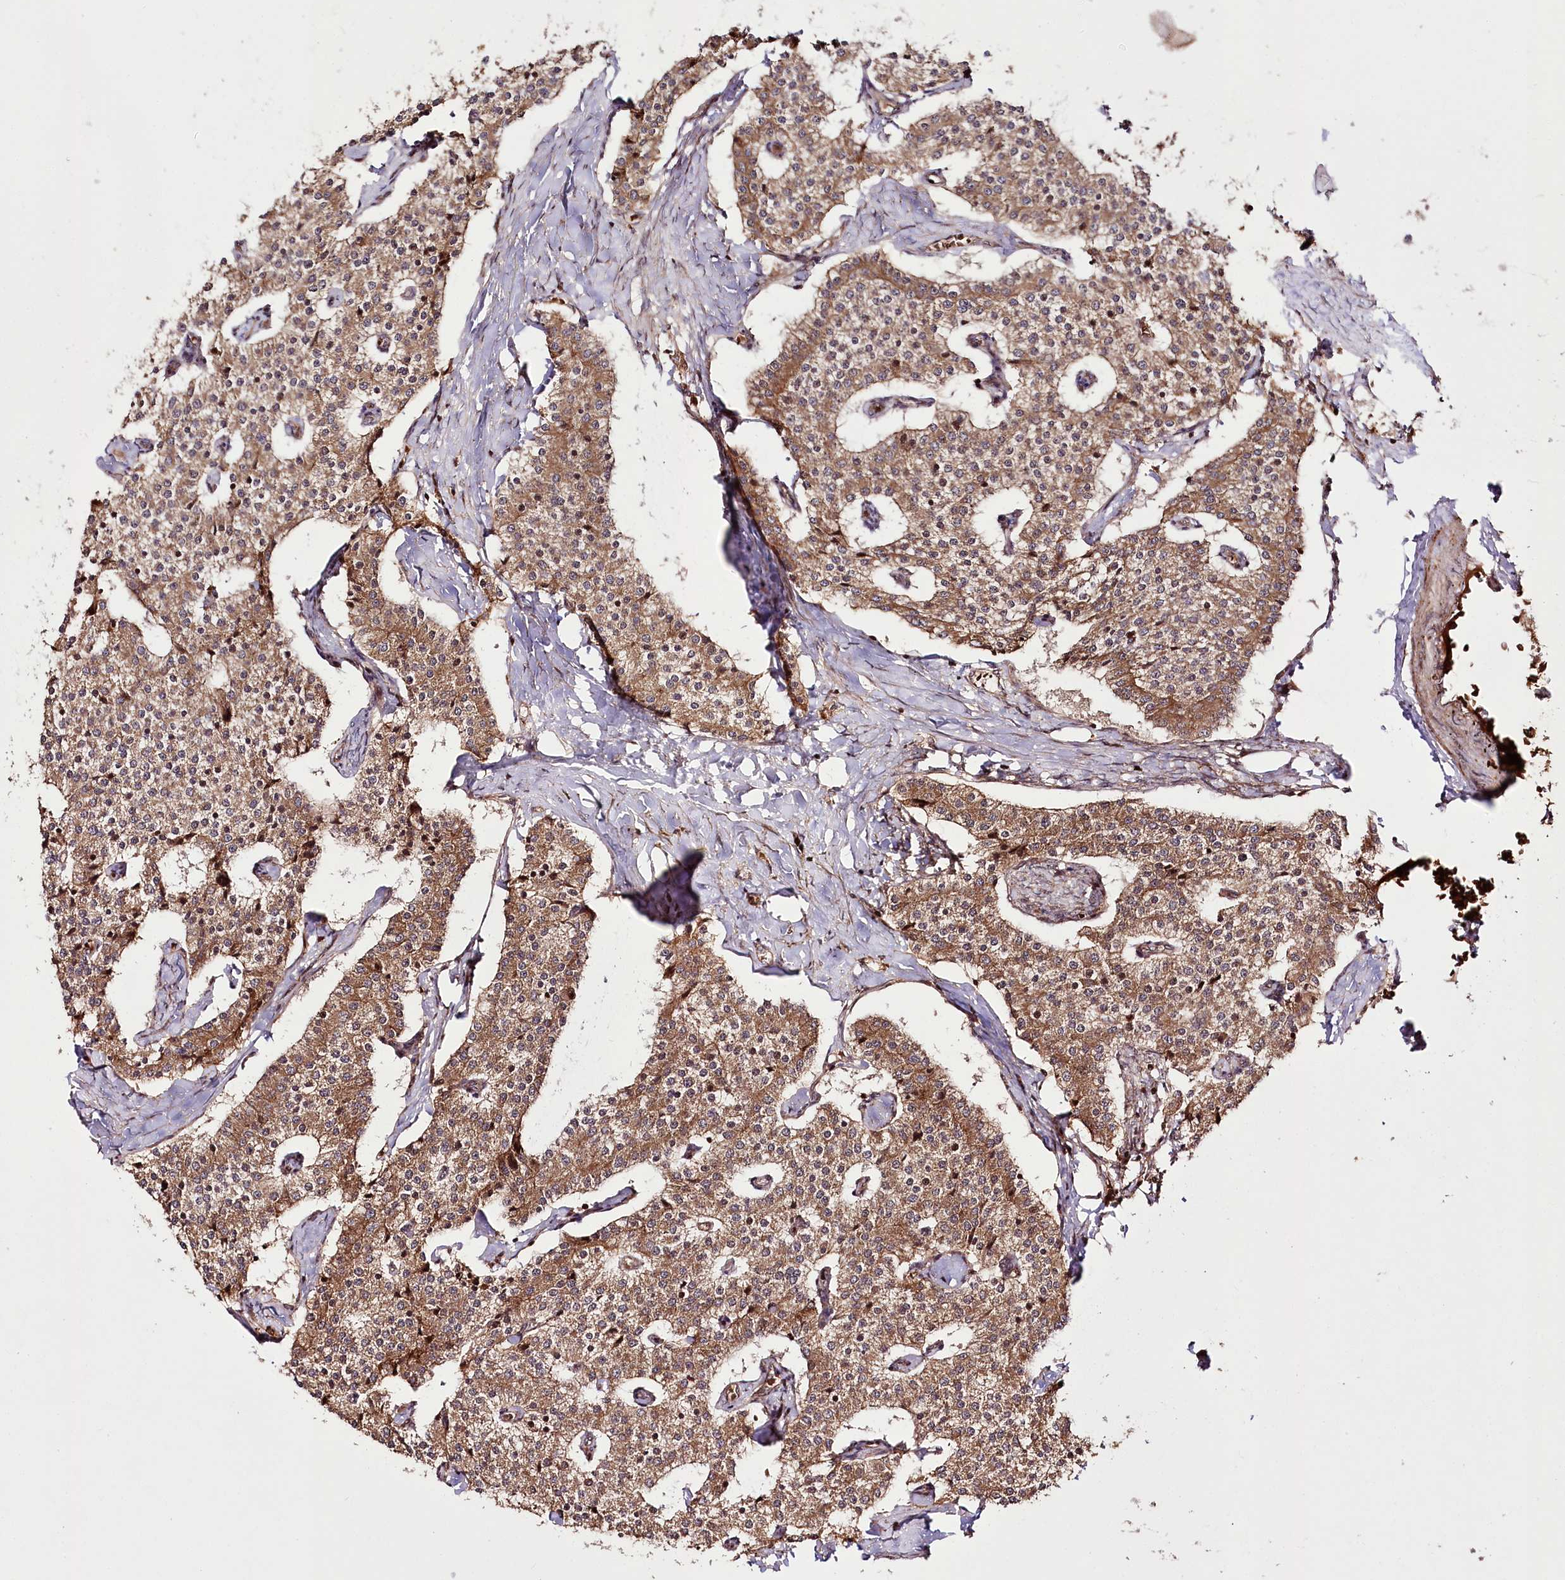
{"staining": {"intensity": "strong", "quantity": ">75%", "location": "cytoplasmic/membranous"}, "tissue": "carcinoid", "cell_type": "Tumor cells", "image_type": "cancer", "snomed": [{"axis": "morphology", "description": "Carcinoid, malignant, NOS"}, {"axis": "topography", "description": "Colon"}], "caption": "IHC staining of malignant carcinoid, which demonstrates high levels of strong cytoplasmic/membranous positivity in approximately >75% of tumor cells indicating strong cytoplasmic/membranous protein positivity. The staining was performed using DAB (3,3'-diaminobenzidine) (brown) for protein detection and nuclei were counterstained in hematoxylin (blue).", "gene": "DHX29", "patient": {"sex": "female", "age": 52}}